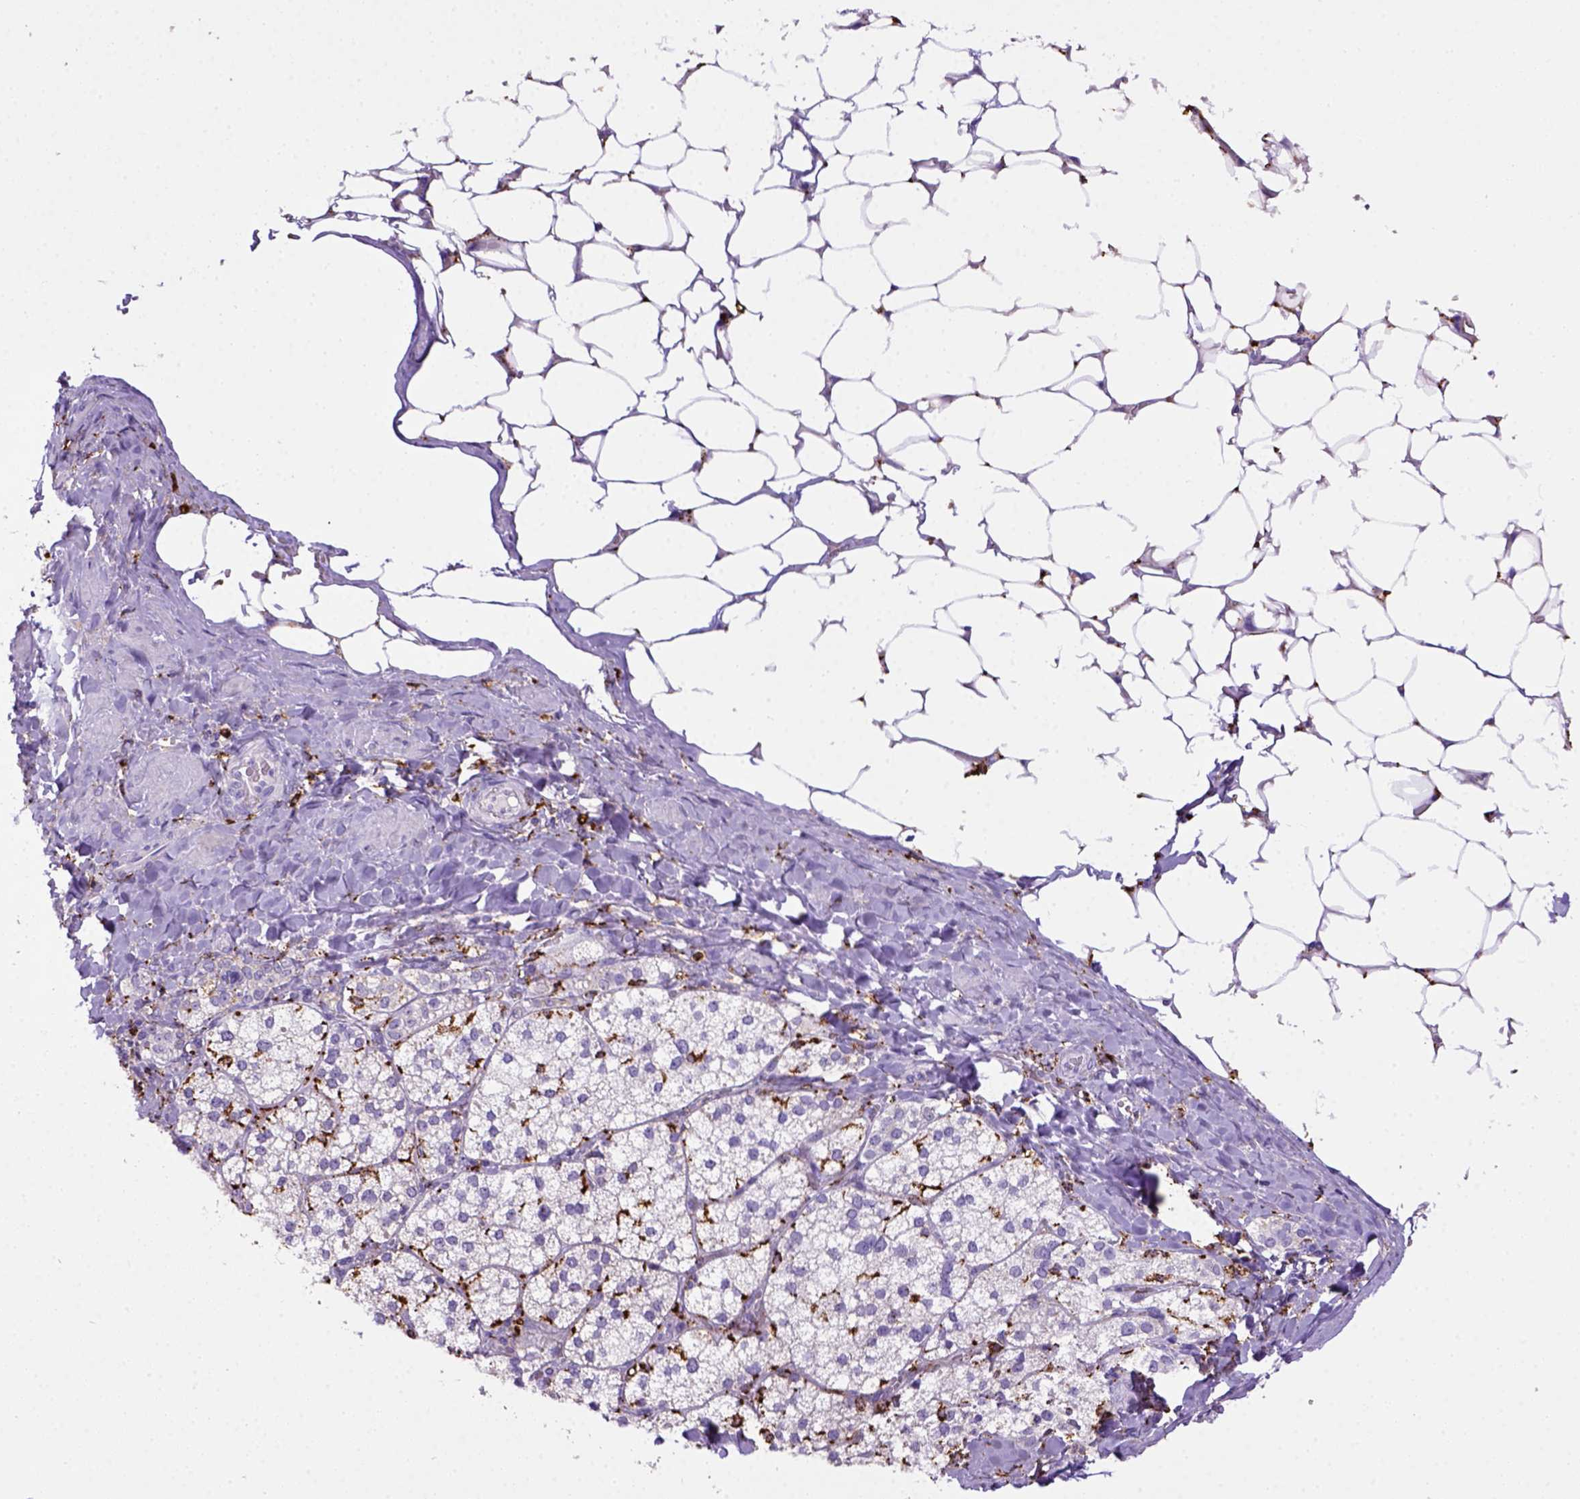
{"staining": {"intensity": "negative", "quantity": "none", "location": "none"}, "tissue": "adrenal gland", "cell_type": "Glandular cells", "image_type": "normal", "snomed": [{"axis": "morphology", "description": "Normal tissue, NOS"}, {"axis": "topography", "description": "Adrenal gland"}], "caption": "This is a micrograph of immunohistochemistry staining of normal adrenal gland, which shows no positivity in glandular cells. (Brightfield microscopy of DAB immunohistochemistry at high magnification).", "gene": "CD68", "patient": {"sex": "male", "age": 53}}